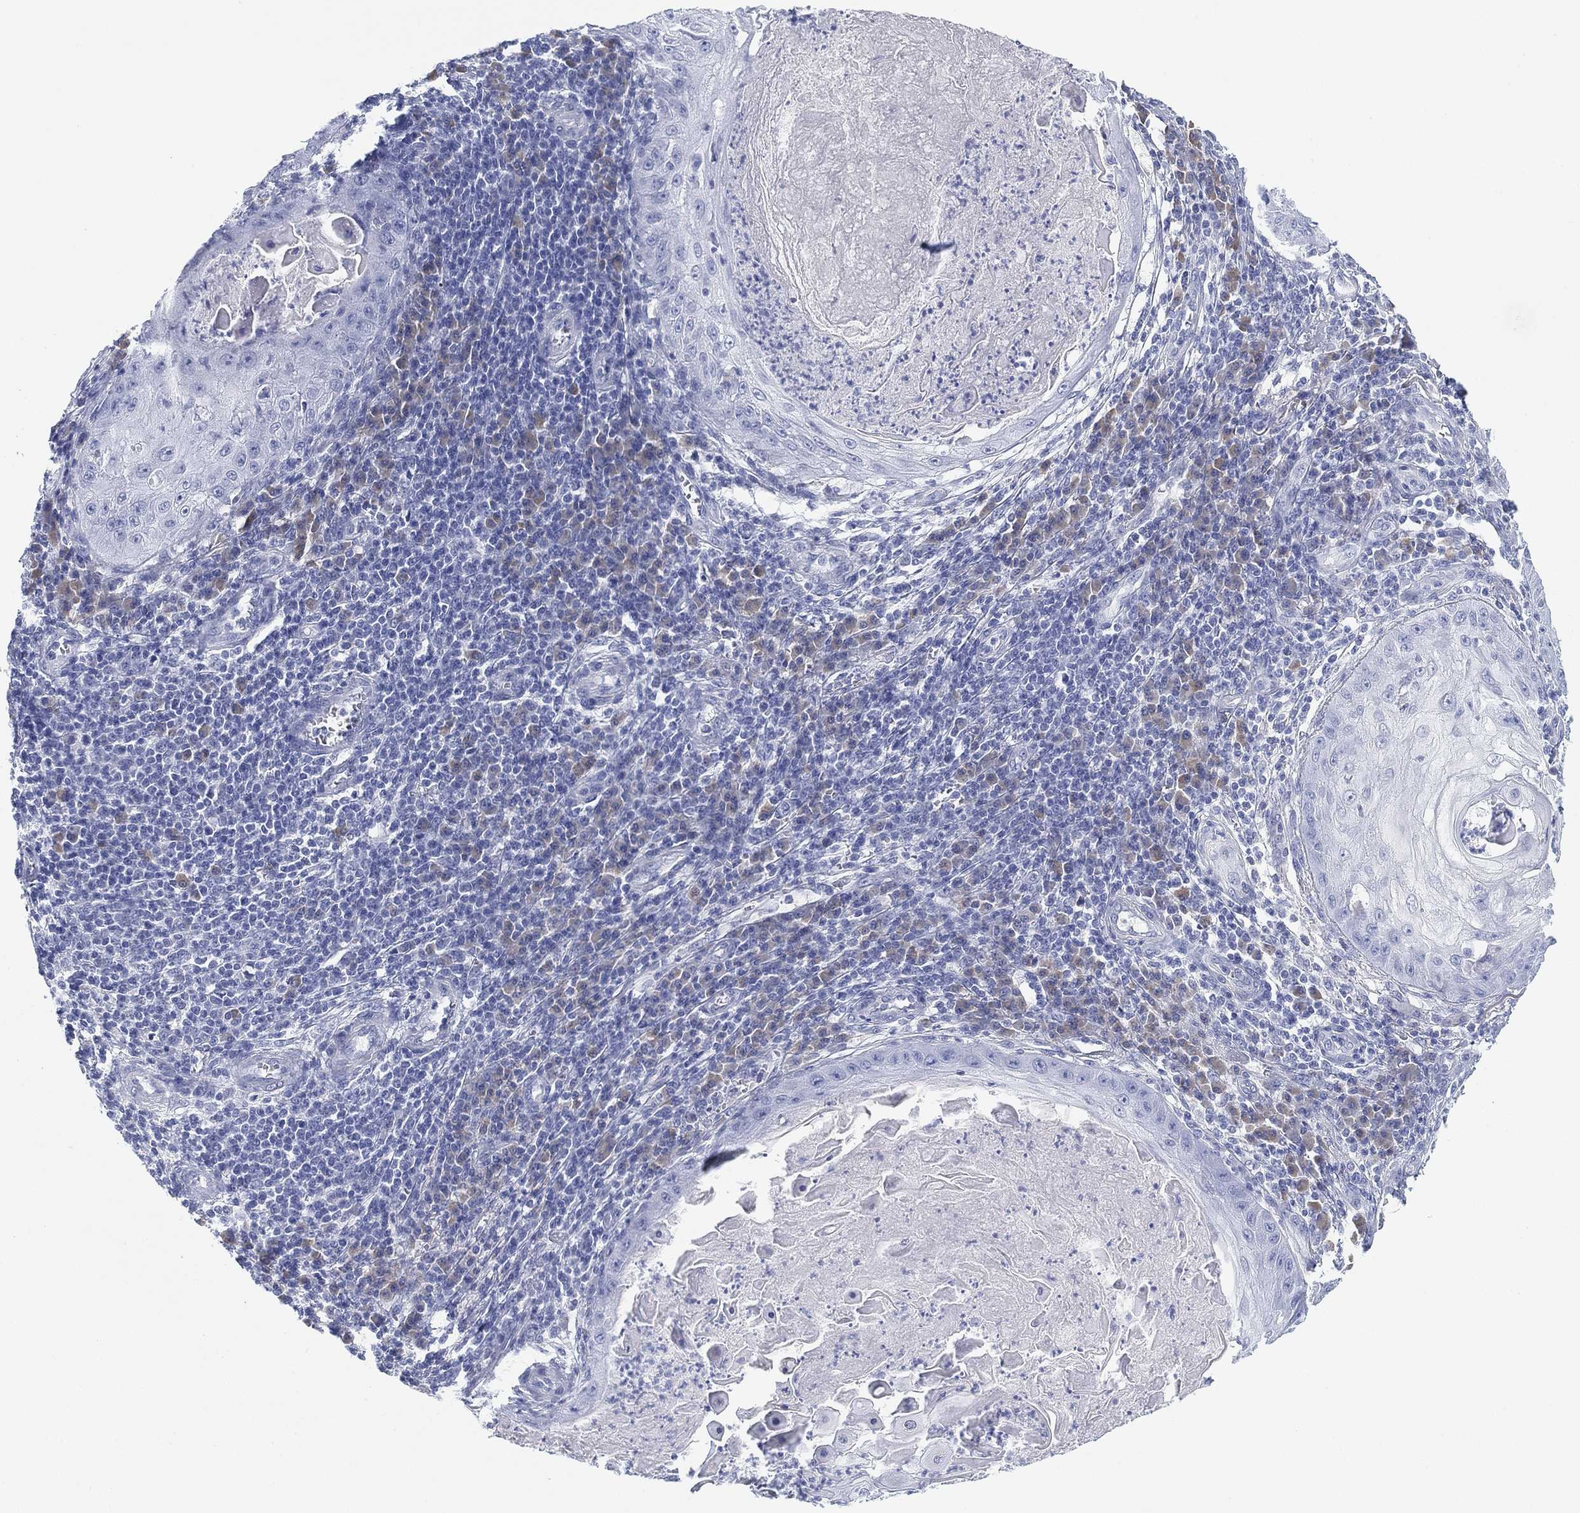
{"staining": {"intensity": "negative", "quantity": "none", "location": "none"}, "tissue": "skin cancer", "cell_type": "Tumor cells", "image_type": "cancer", "snomed": [{"axis": "morphology", "description": "Squamous cell carcinoma, NOS"}, {"axis": "topography", "description": "Skin"}], "caption": "Skin cancer was stained to show a protein in brown. There is no significant expression in tumor cells.", "gene": "GCNA", "patient": {"sex": "male", "age": 70}}